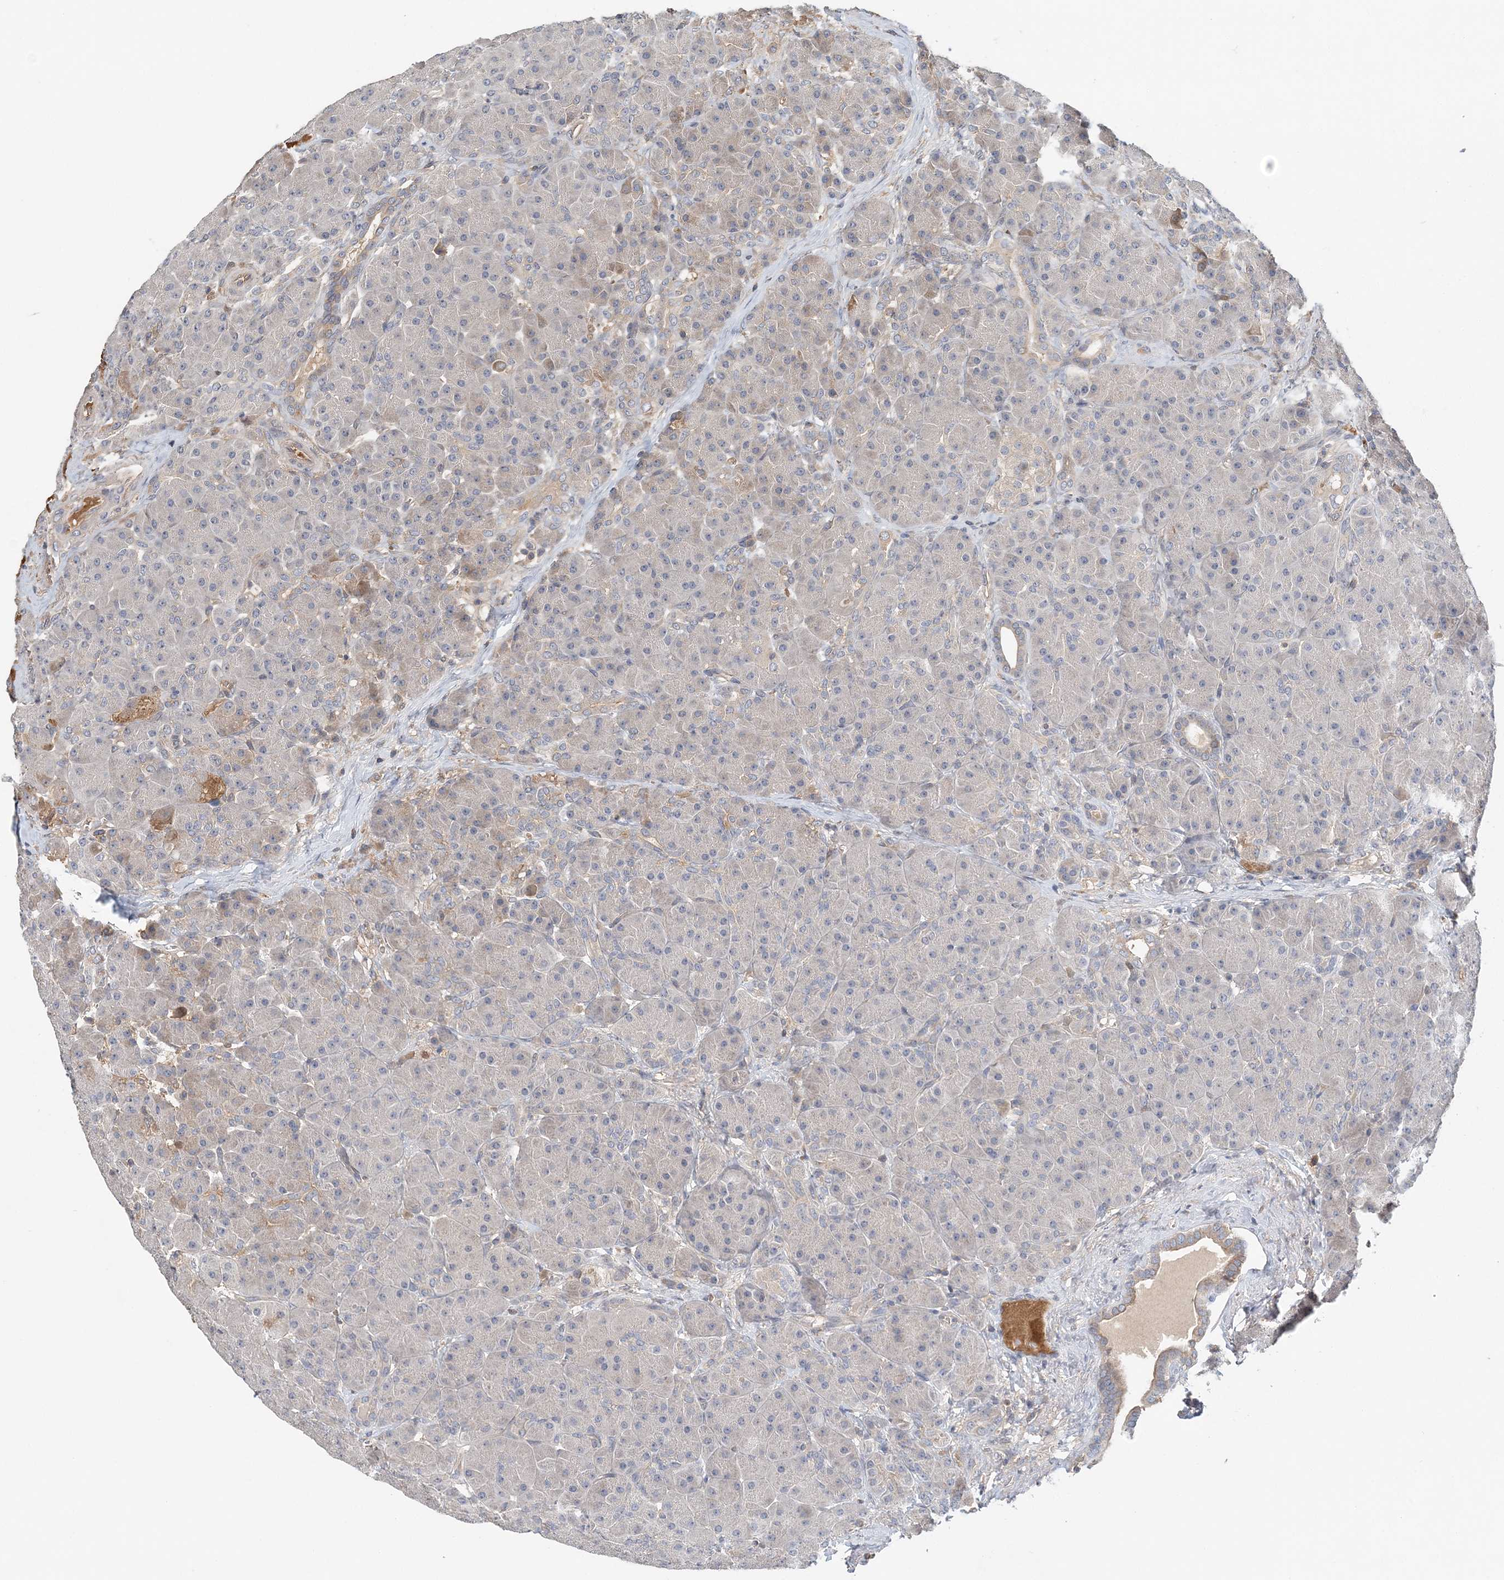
{"staining": {"intensity": "weak", "quantity": "<25%", "location": "cytoplasmic/membranous"}, "tissue": "pancreas", "cell_type": "Exocrine glandular cells", "image_type": "normal", "snomed": [{"axis": "morphology", "description": "Normal tissue, NOS"}, {"axis": "topography", "description": "Pancreas"}], "caption": "Protein analysis of normal pancreas demonstrates no significant expression in exocrine glandular cells. (Stains: DAB (3,3'-diaminobenzidine) IHC with hematoxylin counter stain, Microscopy: brightfield microscopy at high magnification).", "gene": "SYCP3", "patient": {"sex": "male", "age": 66}}